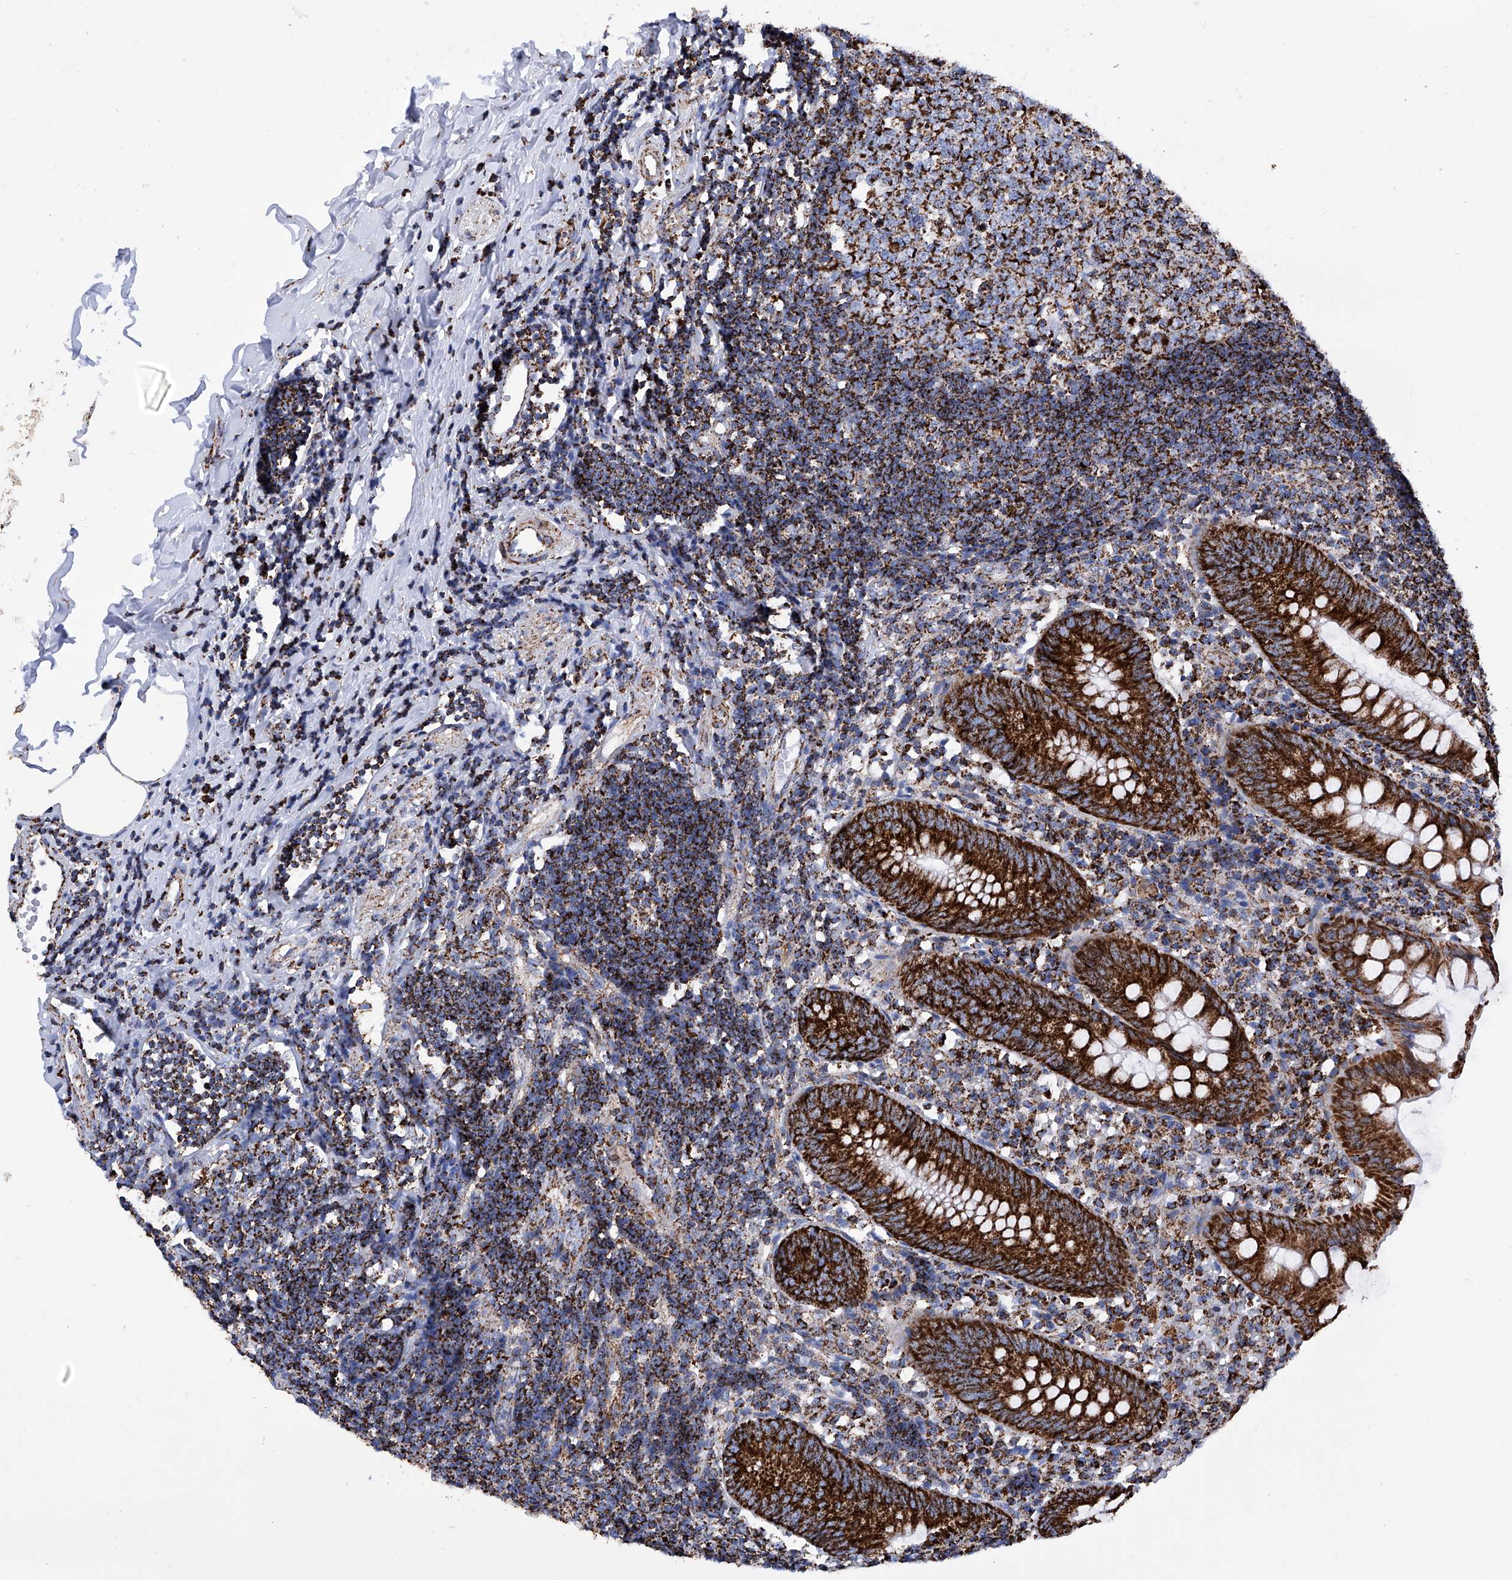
{"staining": {"intensity": "strong", "quantity": ">75%", "location": "cytoplasmic/membranous"}, "tissue": "appendix", "cell_type": "Glandular cells", "image_type": "normal", "snomed": [{"axis": "morphology", "description": "Normal tissue, NOS"}, {"axis": "topography", "description": "Appendix"}], "caption": "Immunohistochemical staining of benign appendix shows high levels of strong cytoplasmic/membranous expression in approximately >75% of glandular cells. (DAB IHC with brightfield microscopy, high magnification).", "gene": "ATP5PF", "patient": {"sex": "female", "age": 54}}